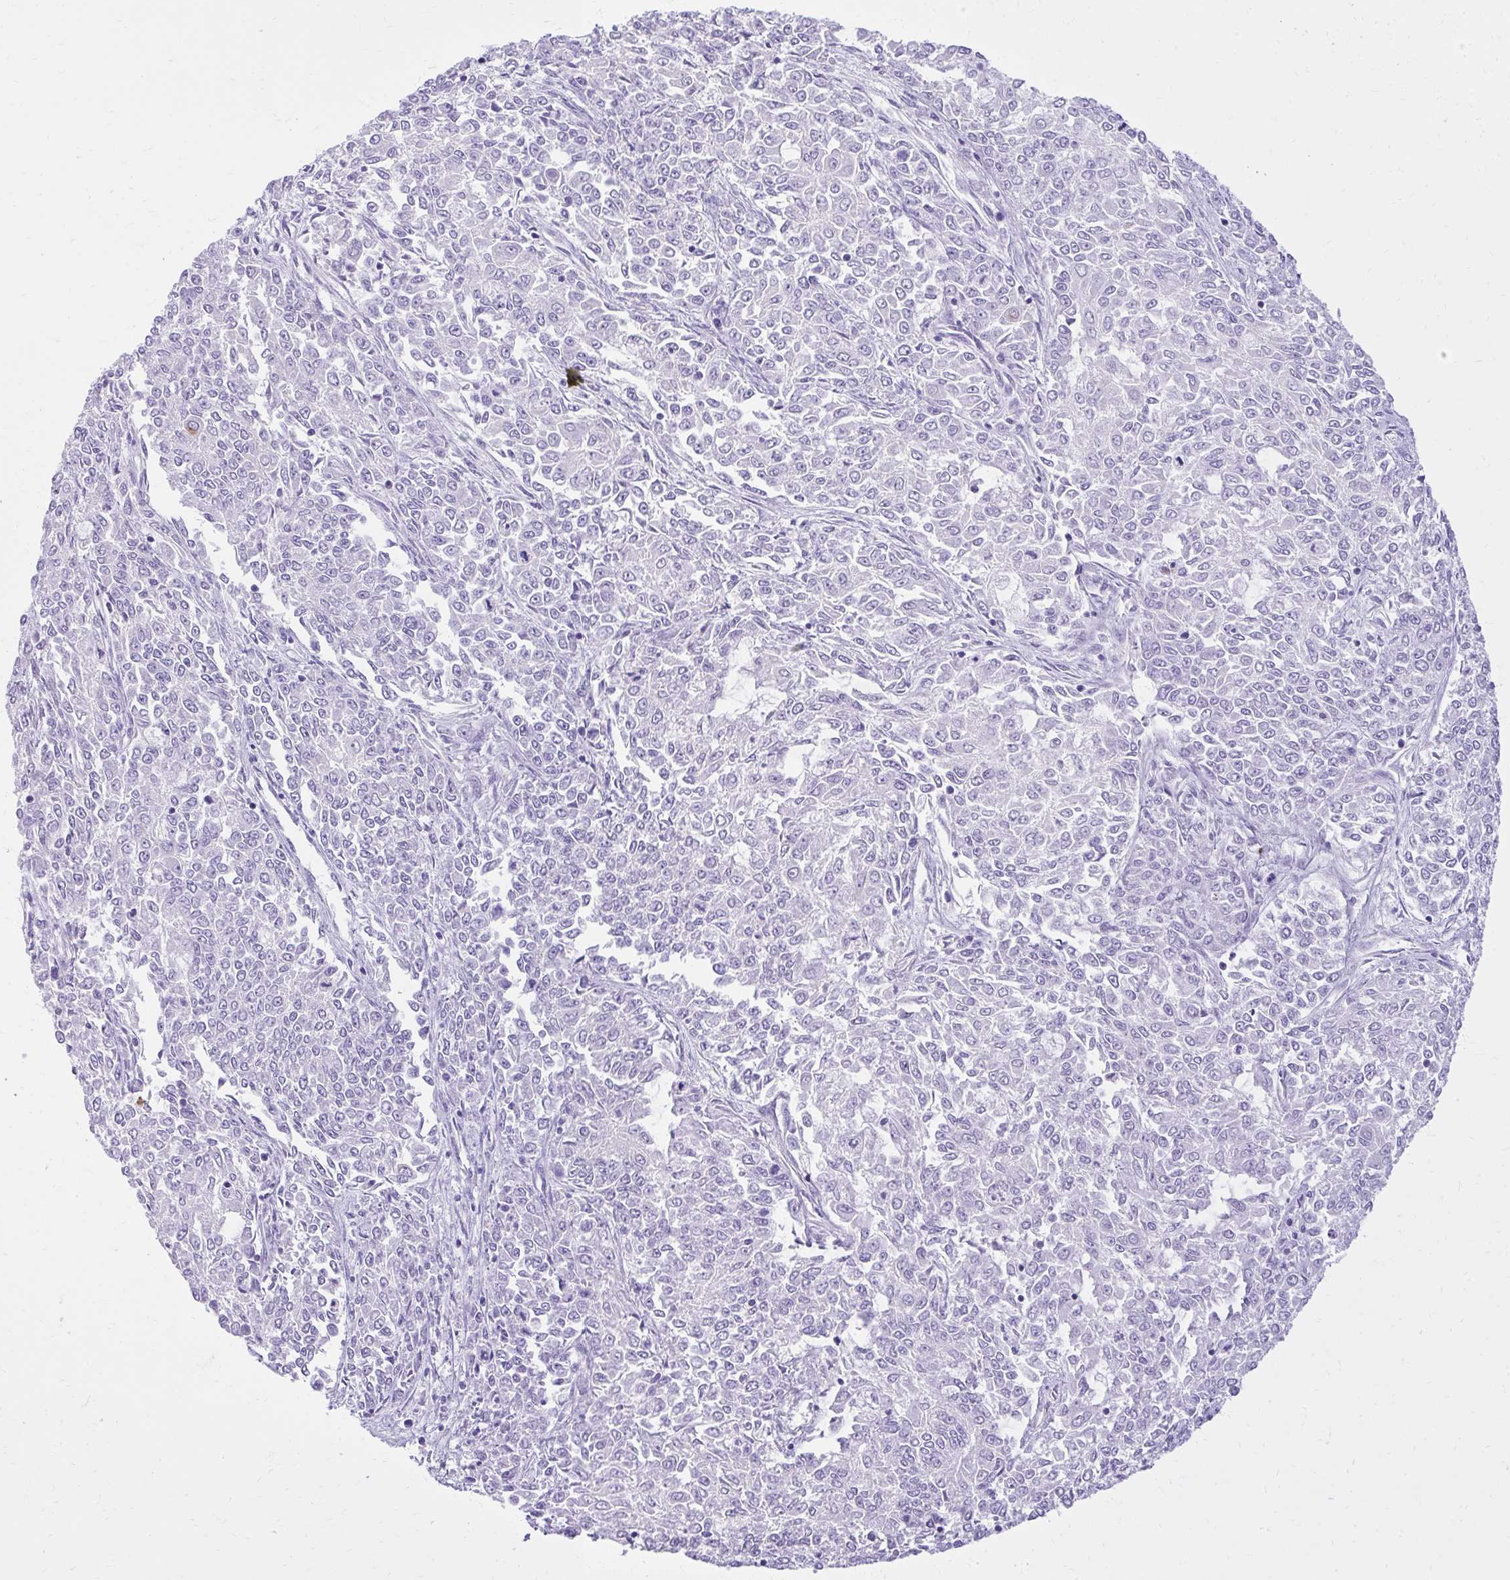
{"staining": {"intensity": "negative", "quantity": "none", "location": "none"}, "tissue": "endometrial cancer", "cell_type": "Tumor cells", "image_type": "cancer", "snomed": [{"axis": "morphology", "description": "Adenocarcinoma, NOS"}, {"axis": "topography", "description": "Endometrium"}], "caption": "The micrograph exhibits no significant expression in tumor cells of endometrial cancer (adenocarcinoma).", "gene": "PRAP1", "patient": {"sex": "female", "age": 50}}